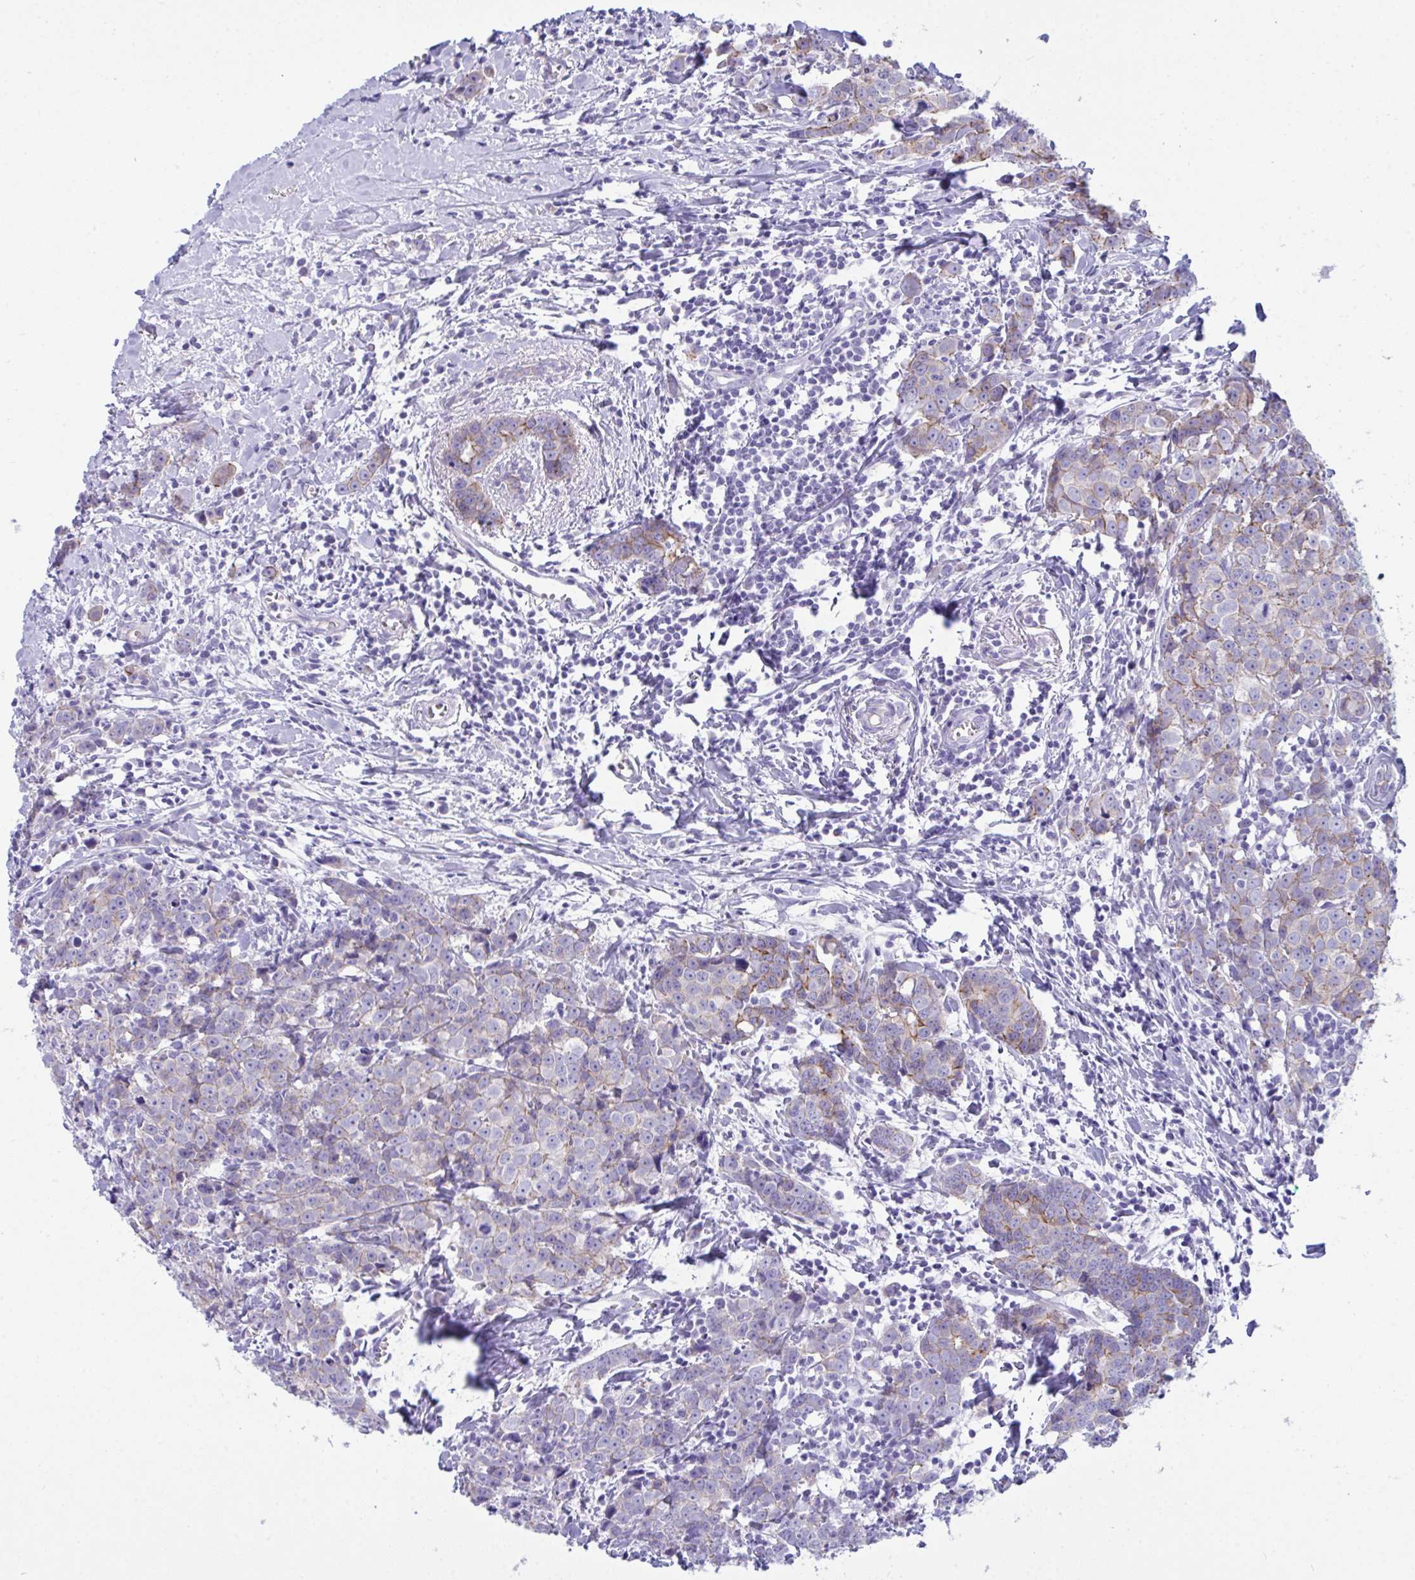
{"staining": {"intensity": "negative", "quantity": "none", "location": "none"}, "tissue": "breast cancer", "cell_type": "Tumor cells", "image_type": "cancer", "snomed": [{"axis": "morphology", "description": "Duct carcinoma"}, {"axis": "topography", "description": "Breast"}], "caption": "This micrograph is of breast intraductal carcinoma stained with immunohistochemistry (IHC) to label a protein in brown with the nuclei are counter-stained blue. There is no positivity in tumor cells.", "gene": "GLB1L2", "patient": {"sex": "female", "age": 80}}